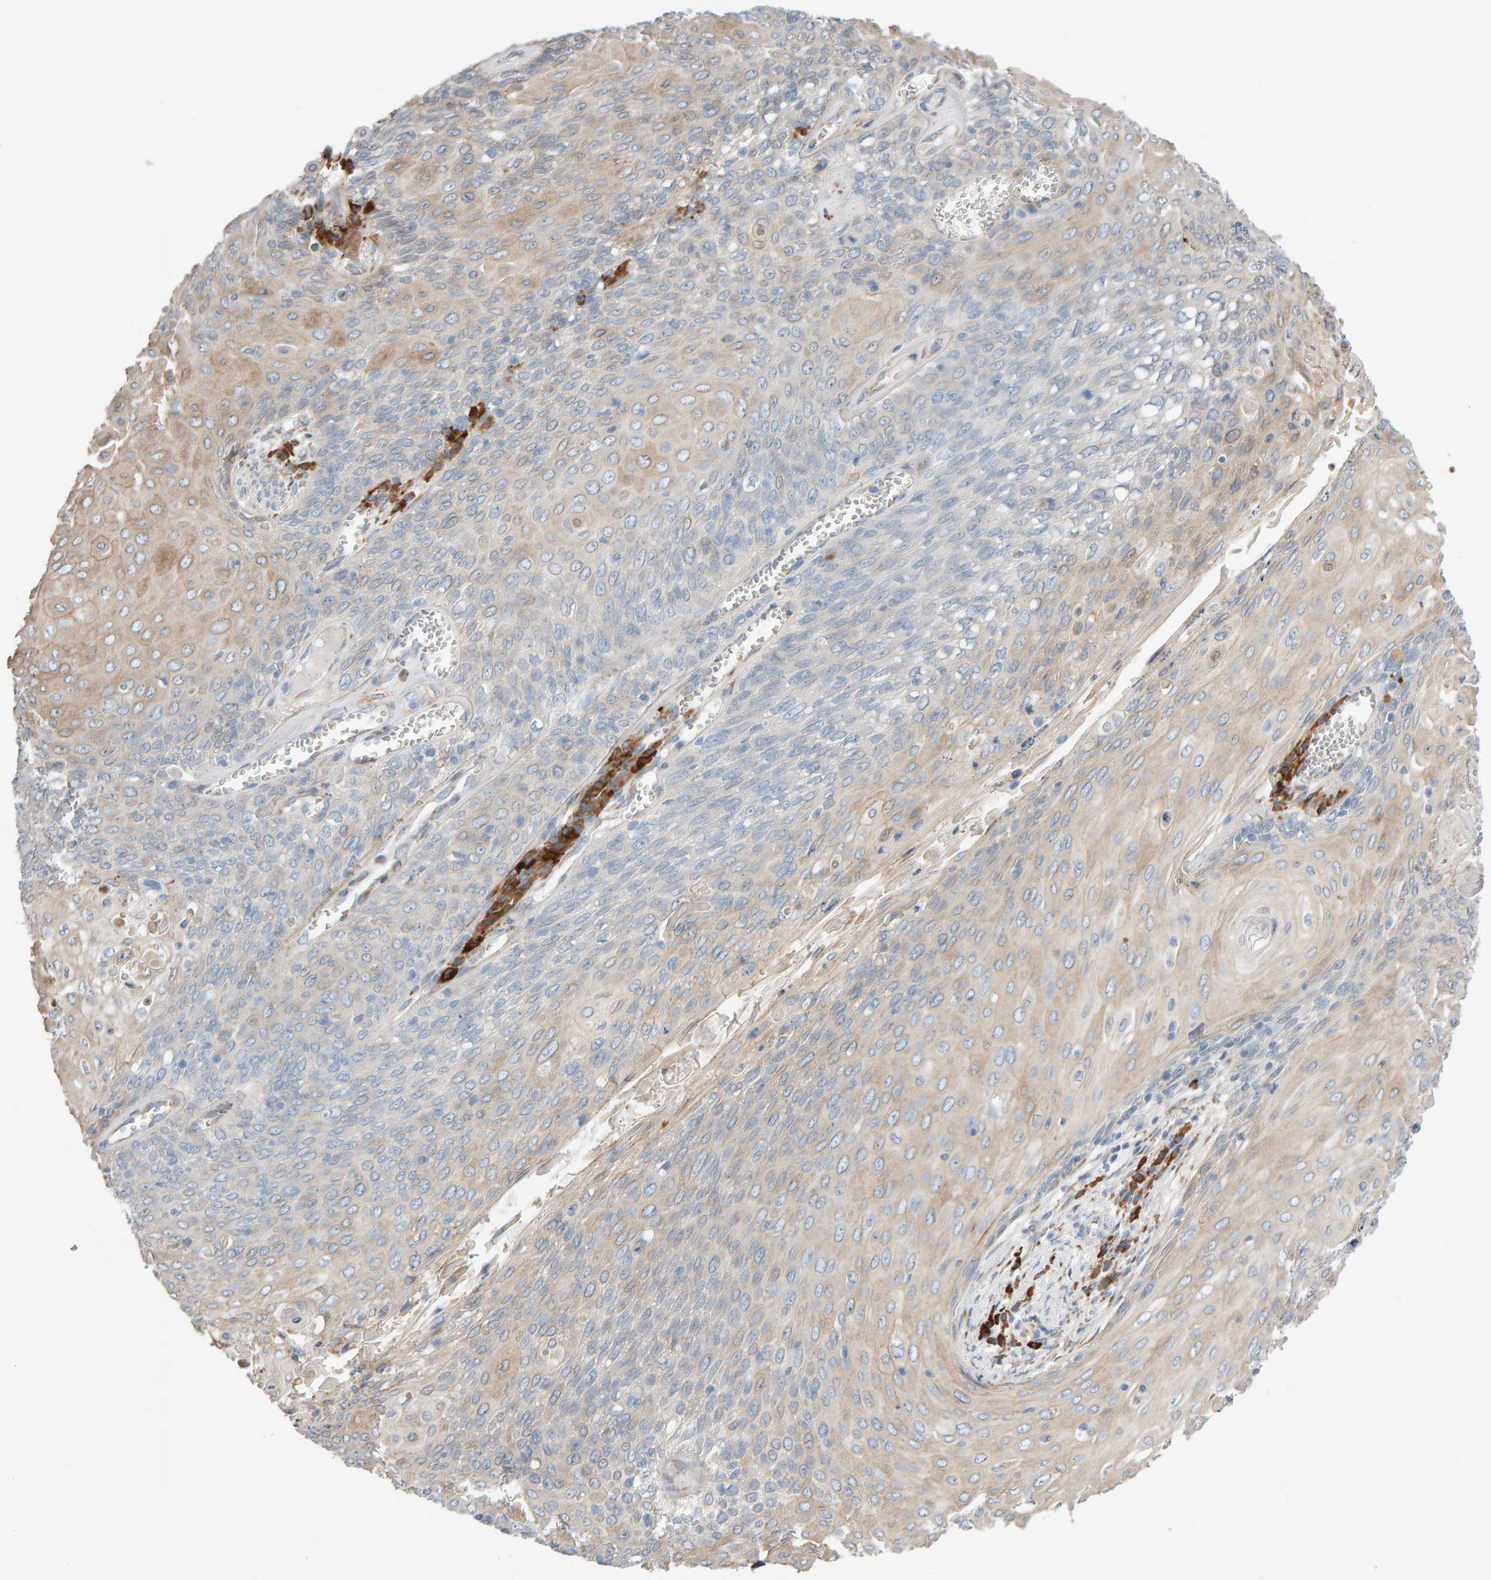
{"staining": {"intensity": "weak", "quantity": "25%-75%", "location": "cytoplasmic/membranous"}, "tissue": "cervical cancer", "cell_type": "Tumor cells", "image_type": "cancer", "snomed": [{"axis": "morphology", "description": "Squamous cell carcinoma, NOS"}, {"axis": "topography", "description": "Cervix"}], "caption": "Tumor cells display low levels of weak cytoplasmic/membranous positivity in about 25%-75% of cells in human cervical squamous cell carcinoma.", "gene": "ENGASE", "patient": {"sex": "female", "age": 39}}